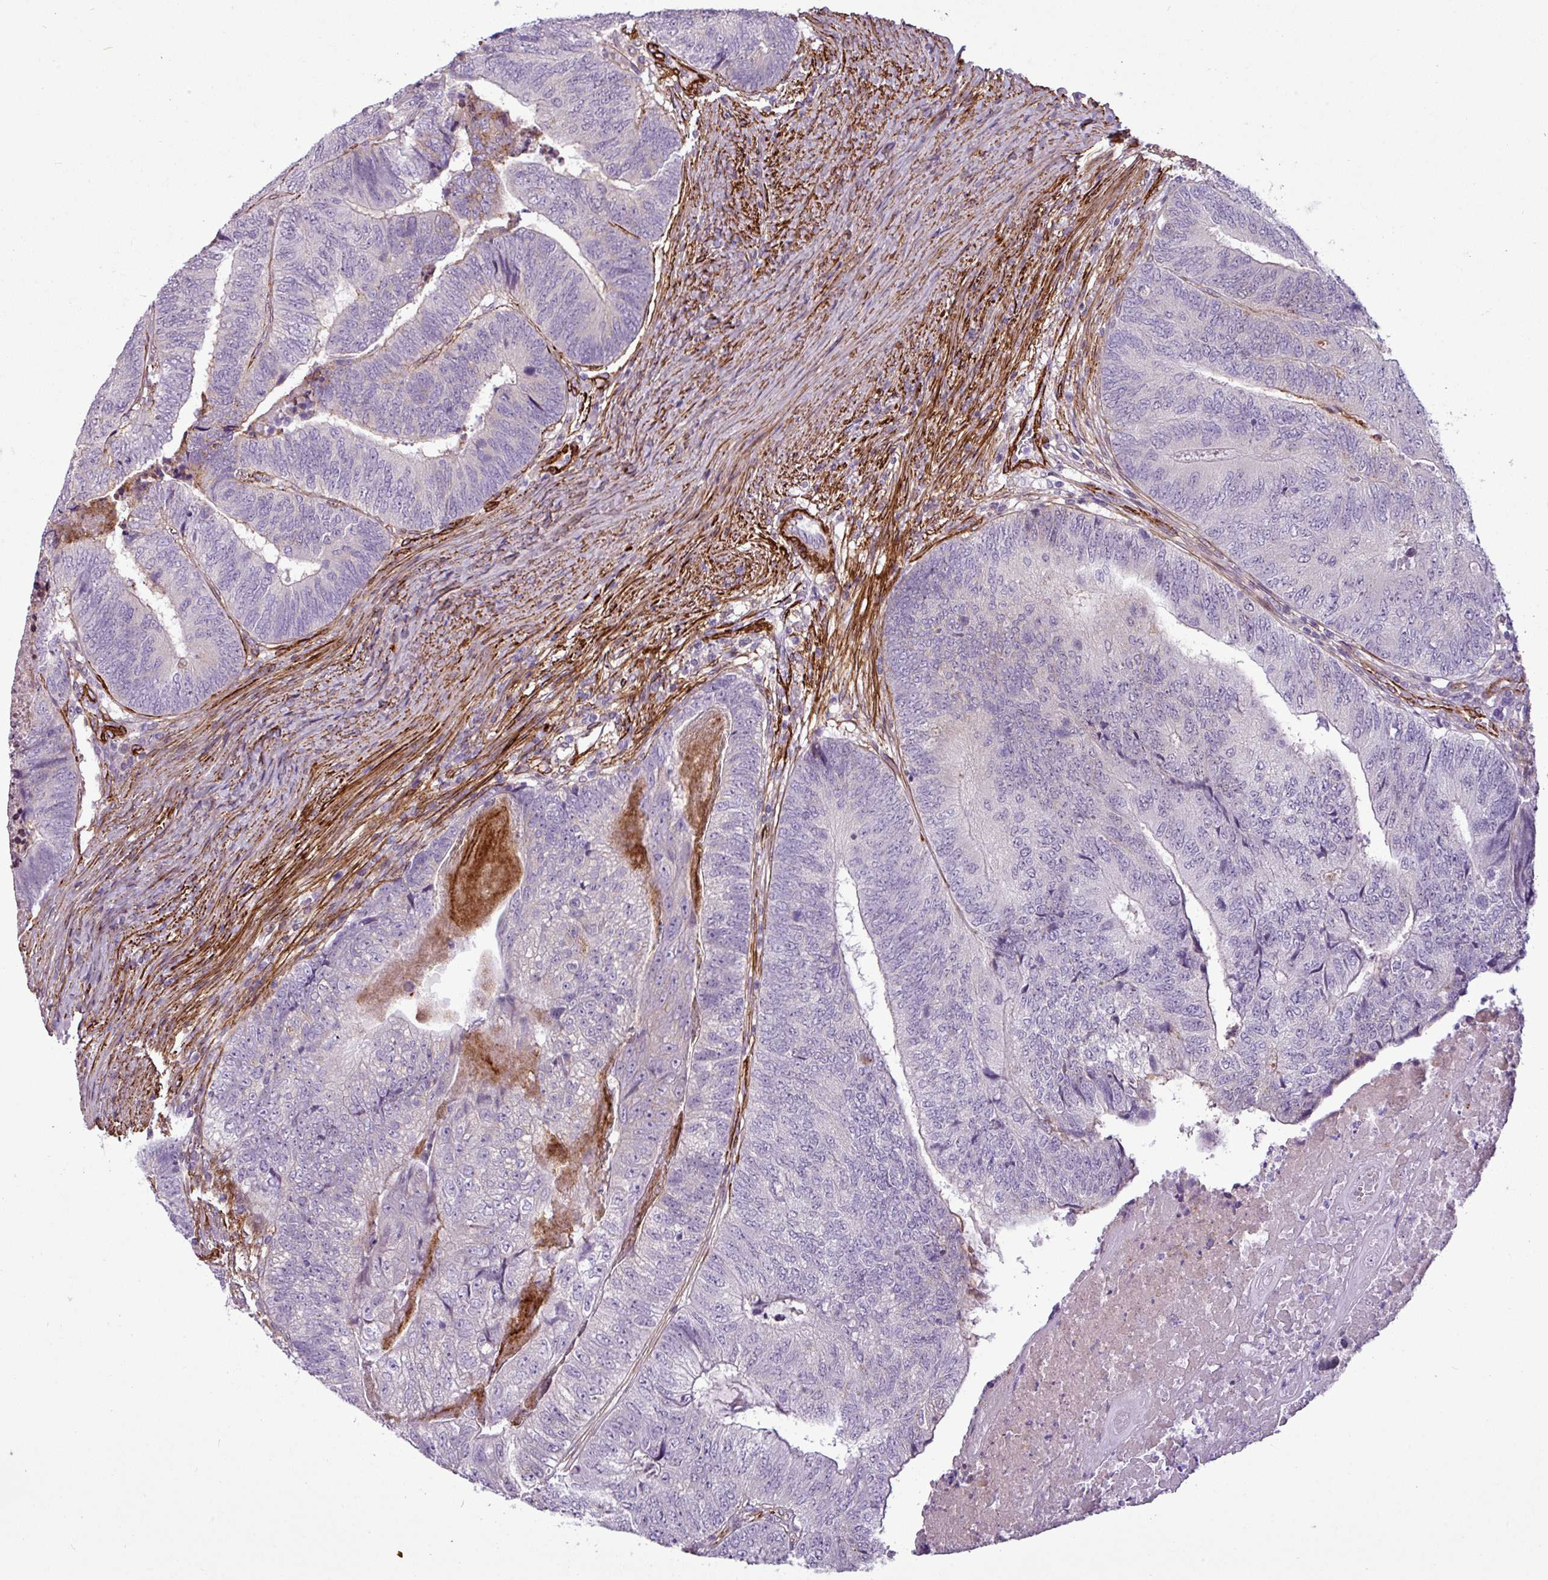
{"staining": {"intensity": "negative", "quantity": "none", "location": "none"}, "tissue": "colorectal cancer", "cell_type": "Tumor cells", "image_type": "cancer", "snomed": [{"axis": "morphology", "description": "Adenocarcinoma, NOS"}, {"axis": "topography", "description": "Colon"}], "caption": "DAB (3,3'-diaminobenzidine) immunohistochemical staining of adenocarcinoma (colorectal) reveals no significant positivity in tumor cells.", "gene": "ATP10A", "patient": {"sex": "female", "age": 67}}